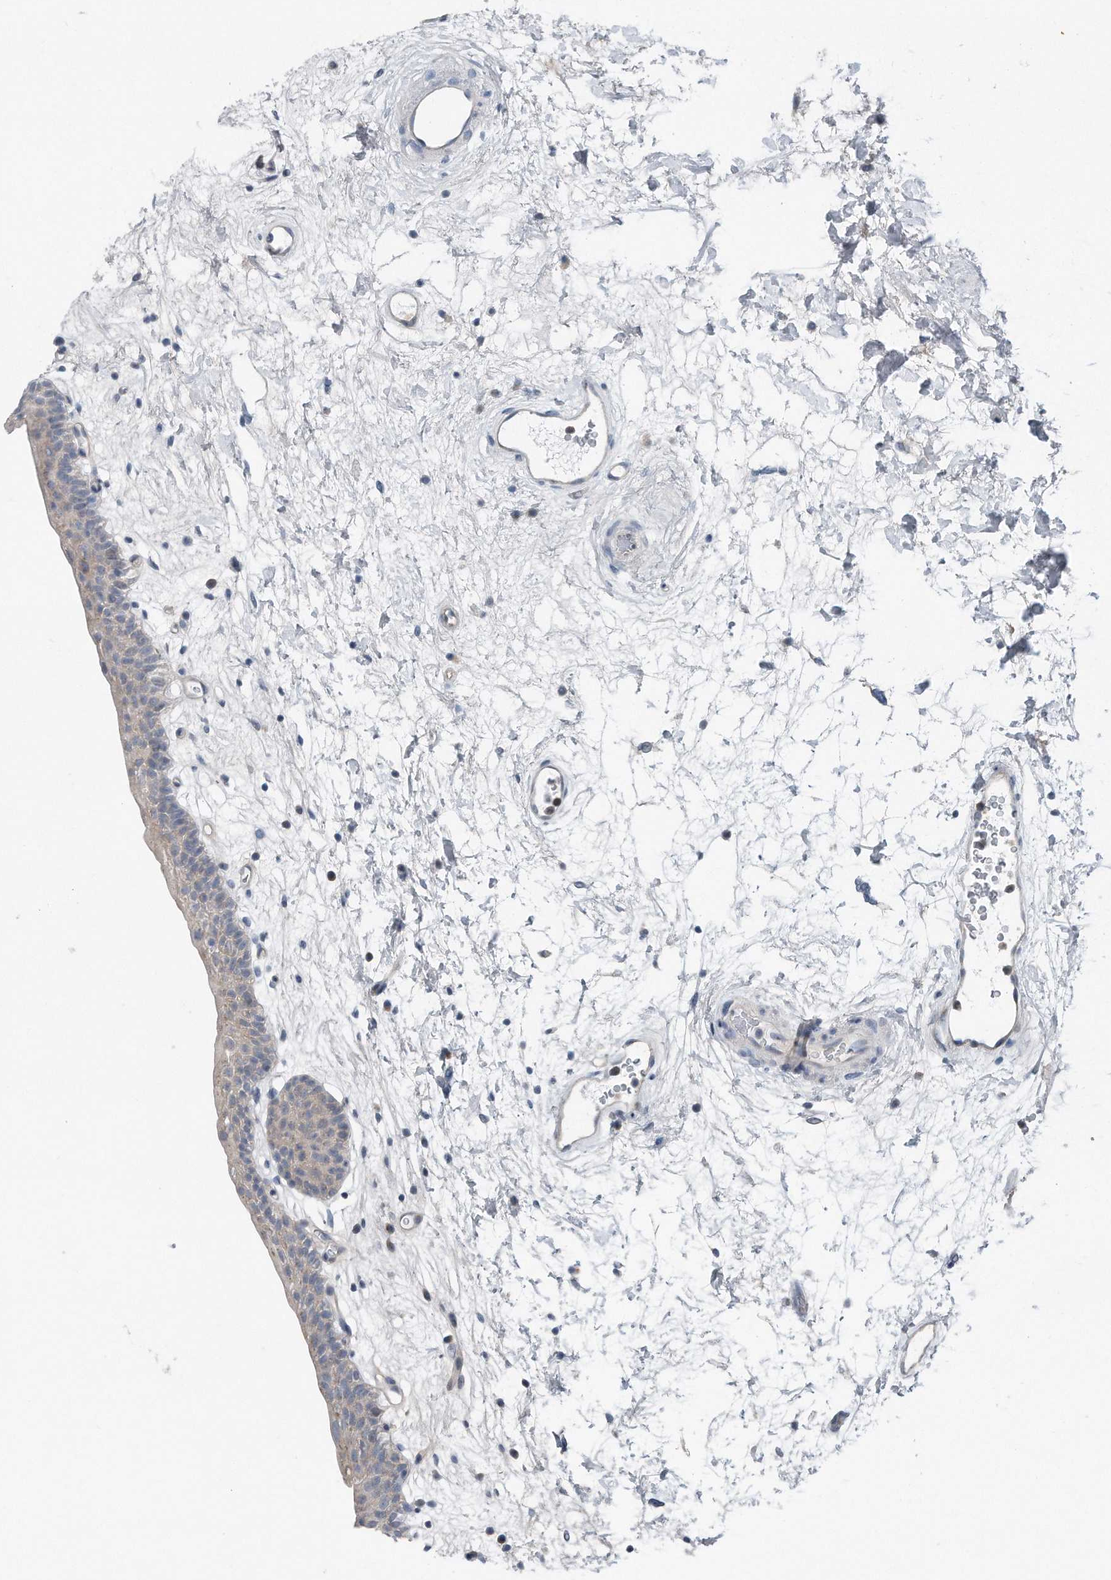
{"staining": {"intensity": "negative", "quantity": "none", "location": "none"}, "tissue": "urinary bladder", "cell_type": "Urothelial cells", "image_type": "normal", "snomed": [{"axis": "morphology", "description": "Normal tissue, NOS"}, {"axis": "topography", "description": "Urinary bladder"}], "caption": "Immunohistochemical staining of normal human urinary bladder shows no significant staining in urothelial cells.", "gene": "YRDC", "patient": {"sex": "male", "age": 83}}